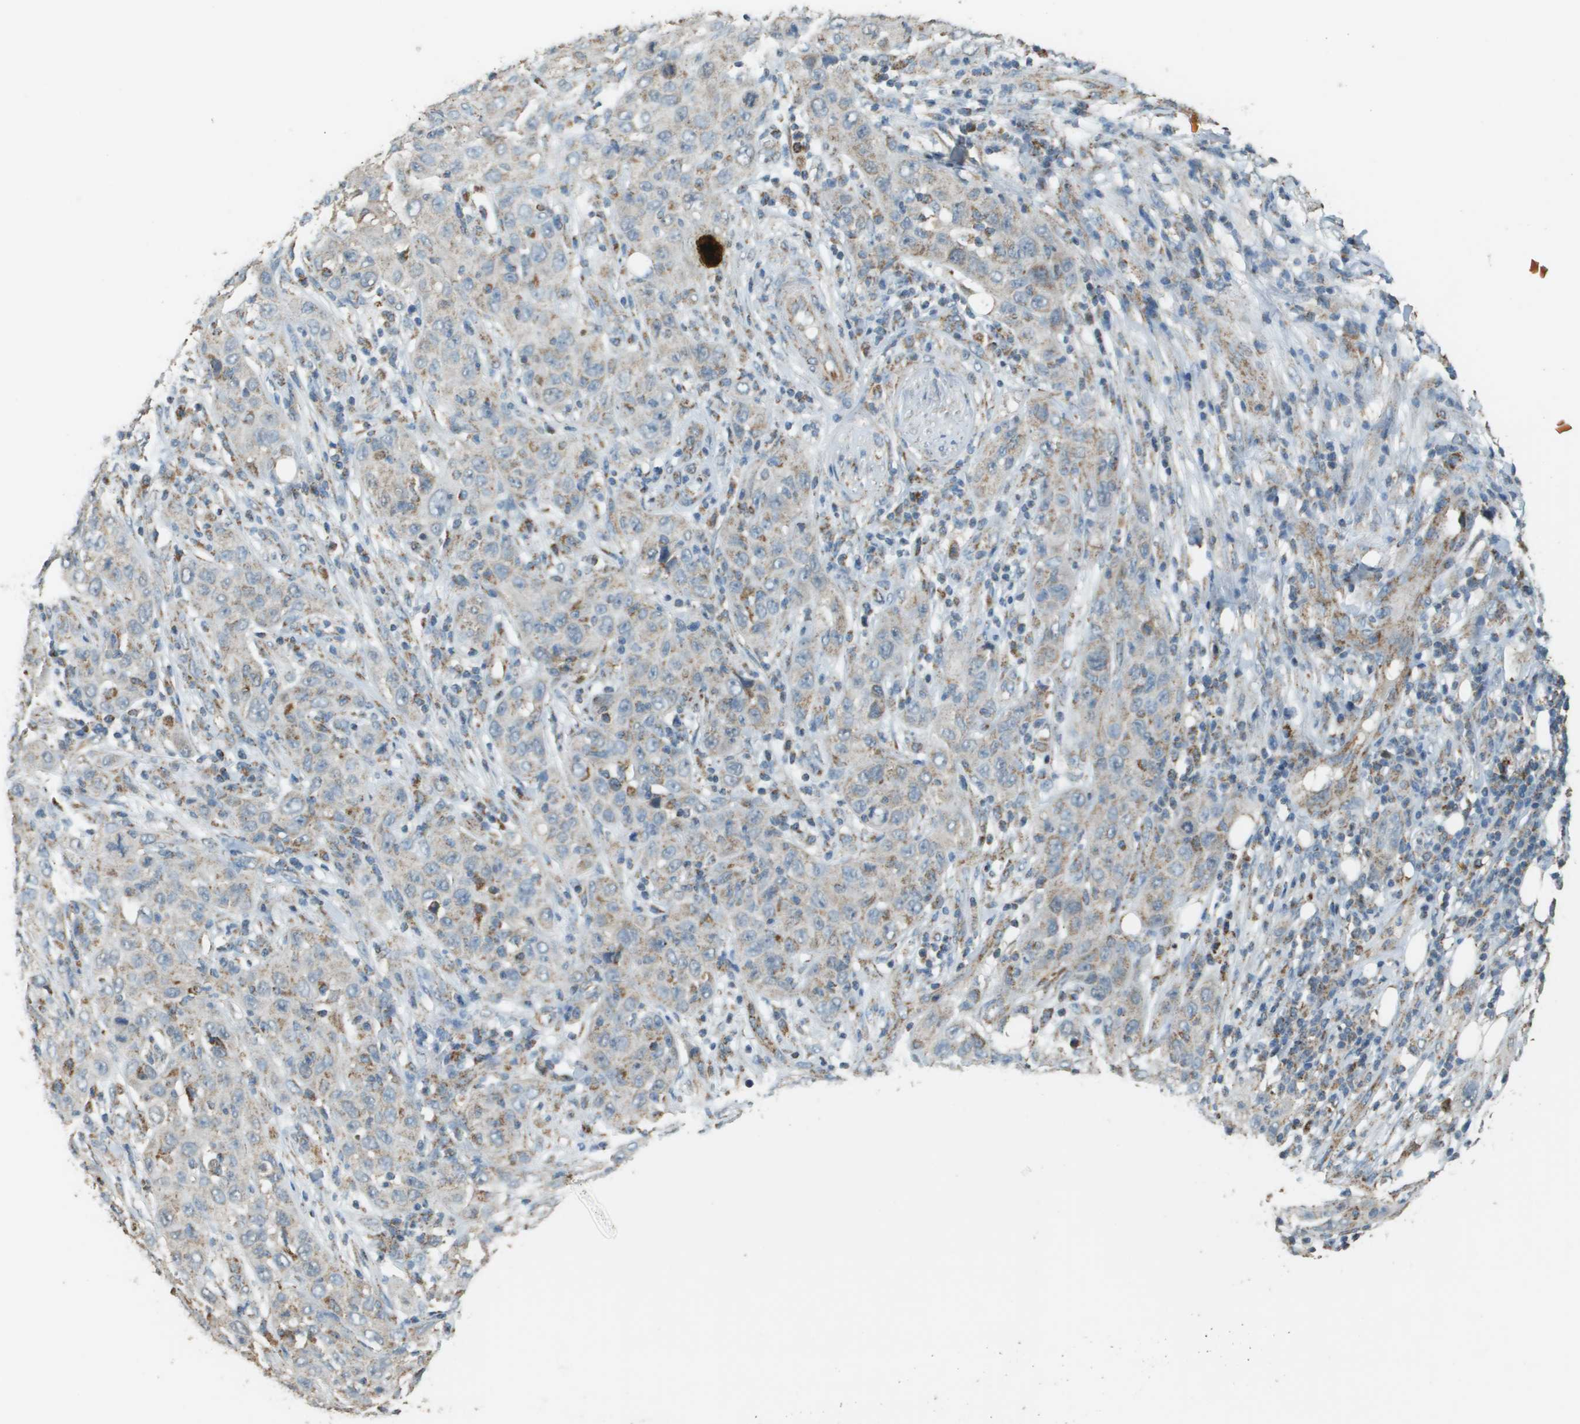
{"staining": {"intensity": "weak", "quantity": ">75%", "location": "cytoplasmic/membranous"}, "tissue": "skin cancer", "cell_type": "Tumor cells", "image_type": "cancer", "snomed": [{"axis": "morphology", "description": "Squamous cell carcinoma, NOS"}, {"axis": "topography", "description": "Skin"}], "caption": "The image displays immunohistochemical staining of skin cancer (squamous cell carcinoma). There is weak cytoplasmic/membranous staining is appreciated in about >75% of tumor cells.", "gene": "FH", "patient": {"sex": "female", "age": 88}}